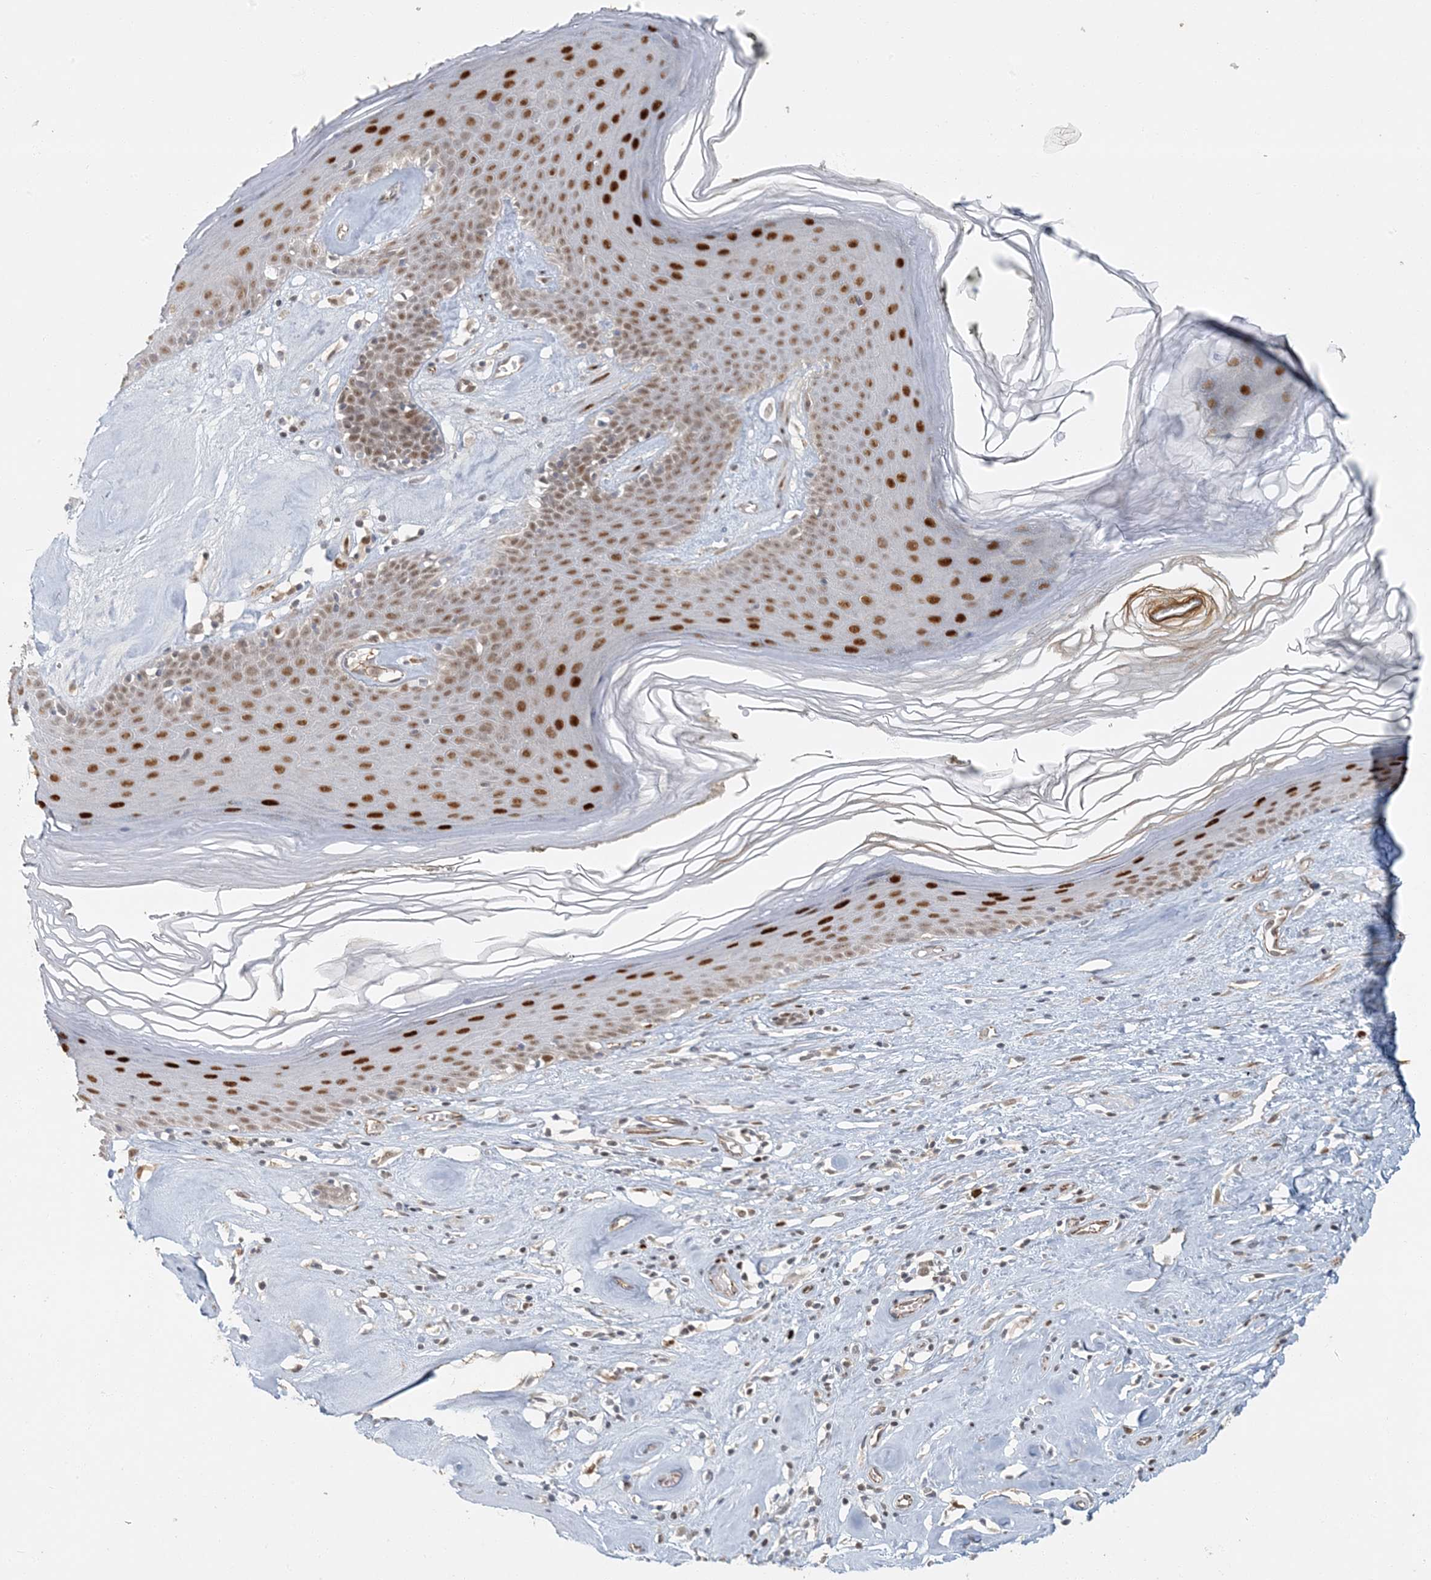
{"staining": {"intensity": "strong", "quantity": "25%-75%", "location": "nuclear"}, "tissue": "skin", "cell_type": "Epidermal cells", "image_type": "normal", "snomed": [{"axis": "morphology", "description": "Normal tissue, NOS"}, {"axis": "morphology", "description": "Inflammation, NOS"}, {"axis": "topography", "description": "Vulva"}], "caption": "A brown stain highlights strong nuclear positivity of a protein in epidermal cells of normal skin.", "gene": "AK9", "patient": {"sex": "female", "age": 84}}